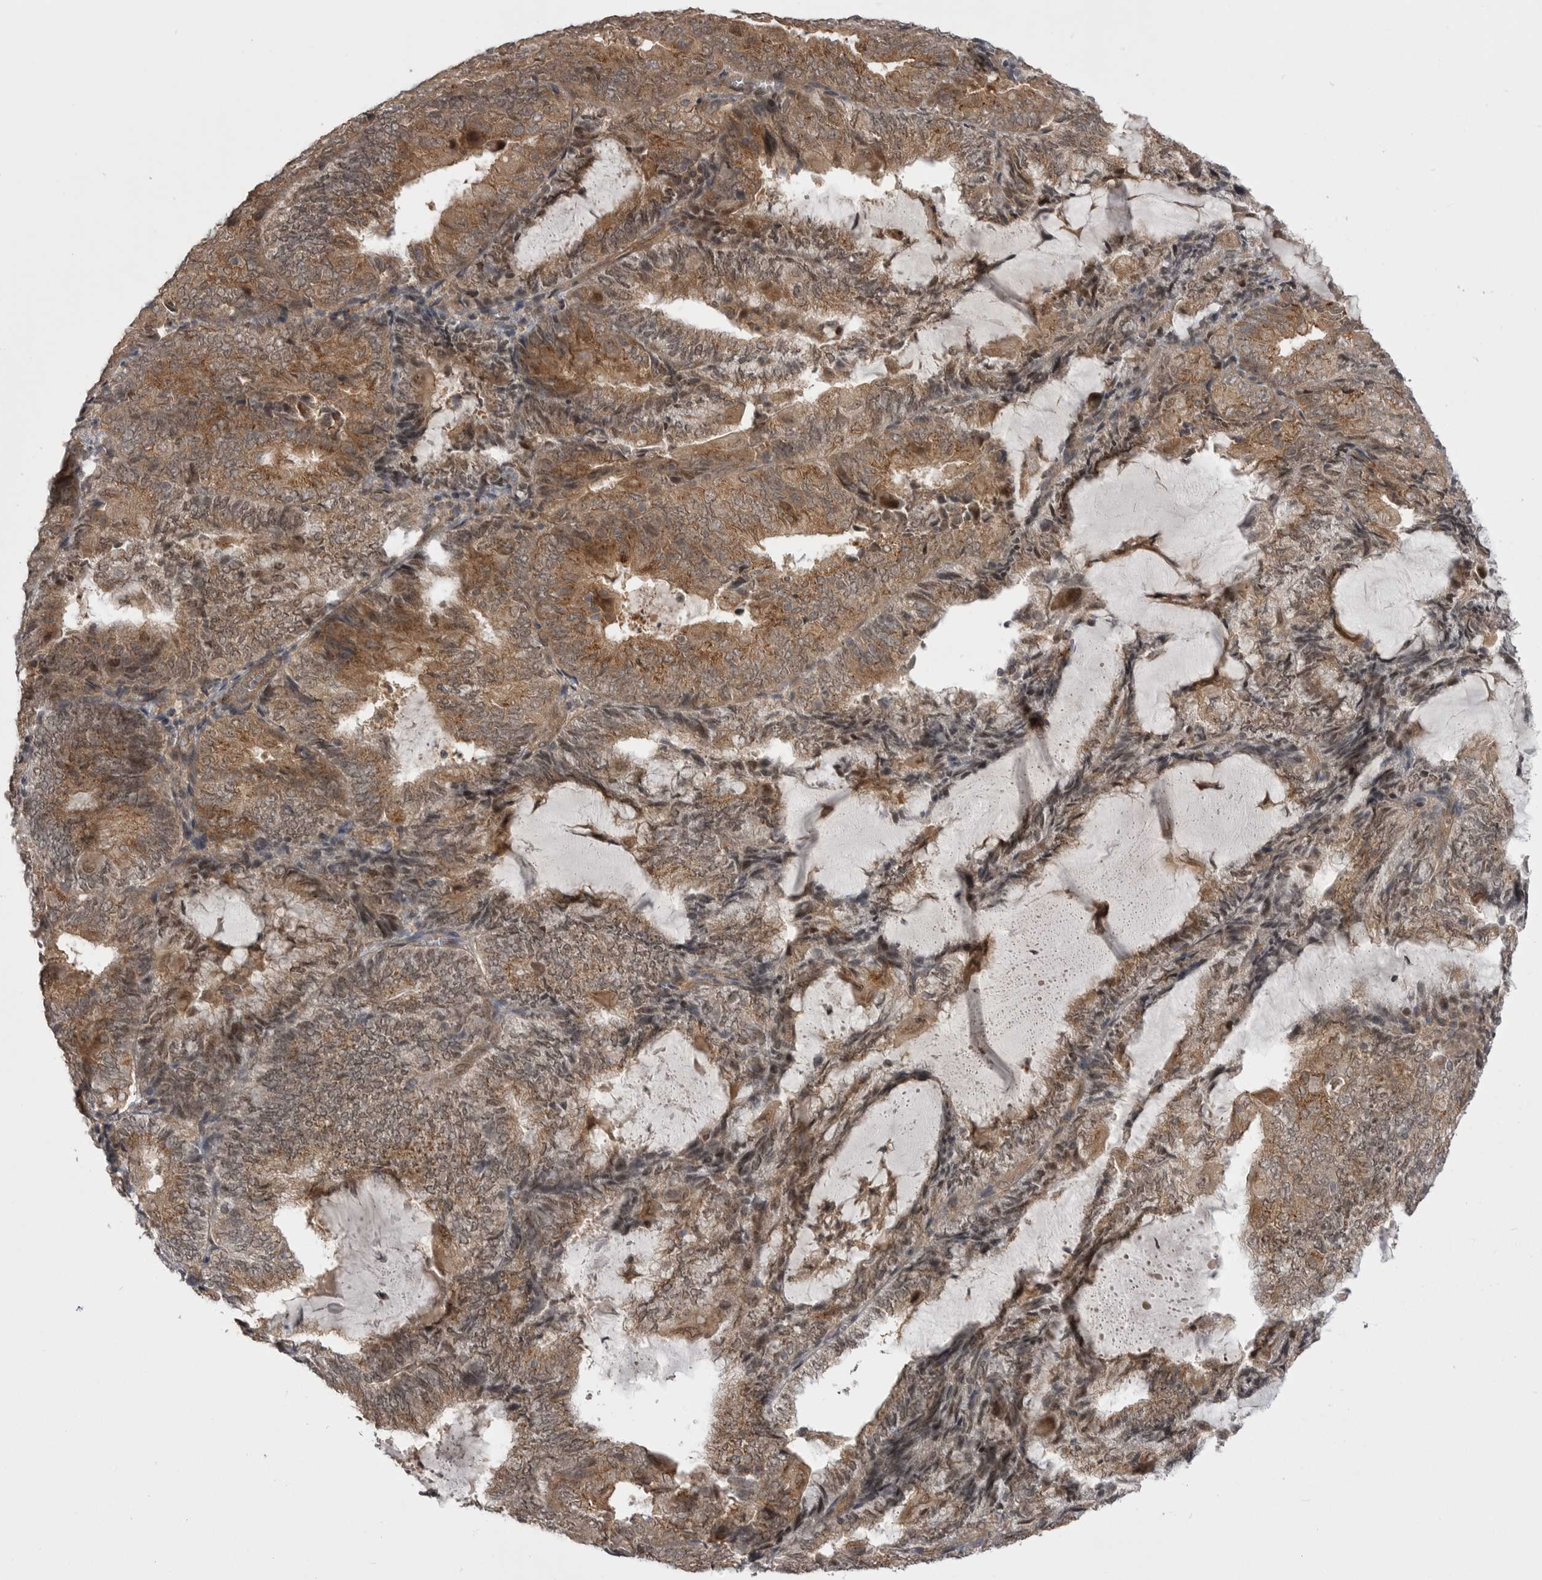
{"staining": {"intensity": "moderate", "quantity": ">75%", "location": "cytoplasmic/membranous,nuclear"}, "tissue": "endometrial cancer", "cell_type": "Tumor cells", "image_type": "cancer", "snomed": [{"axis": "morphology", "description": "Adenocarcinoma, NOS"}, {"axis": "topography", "description": "Endometrium"}], "caption": "Protein expression analysis of human endometrial adenocarcinoma reveals moderate cytoplasmic/membranous and nuclear positivity in about >75% of tumor cells.", "gene": "PDCL", "patient": {"sex": "female", "age": 81}}